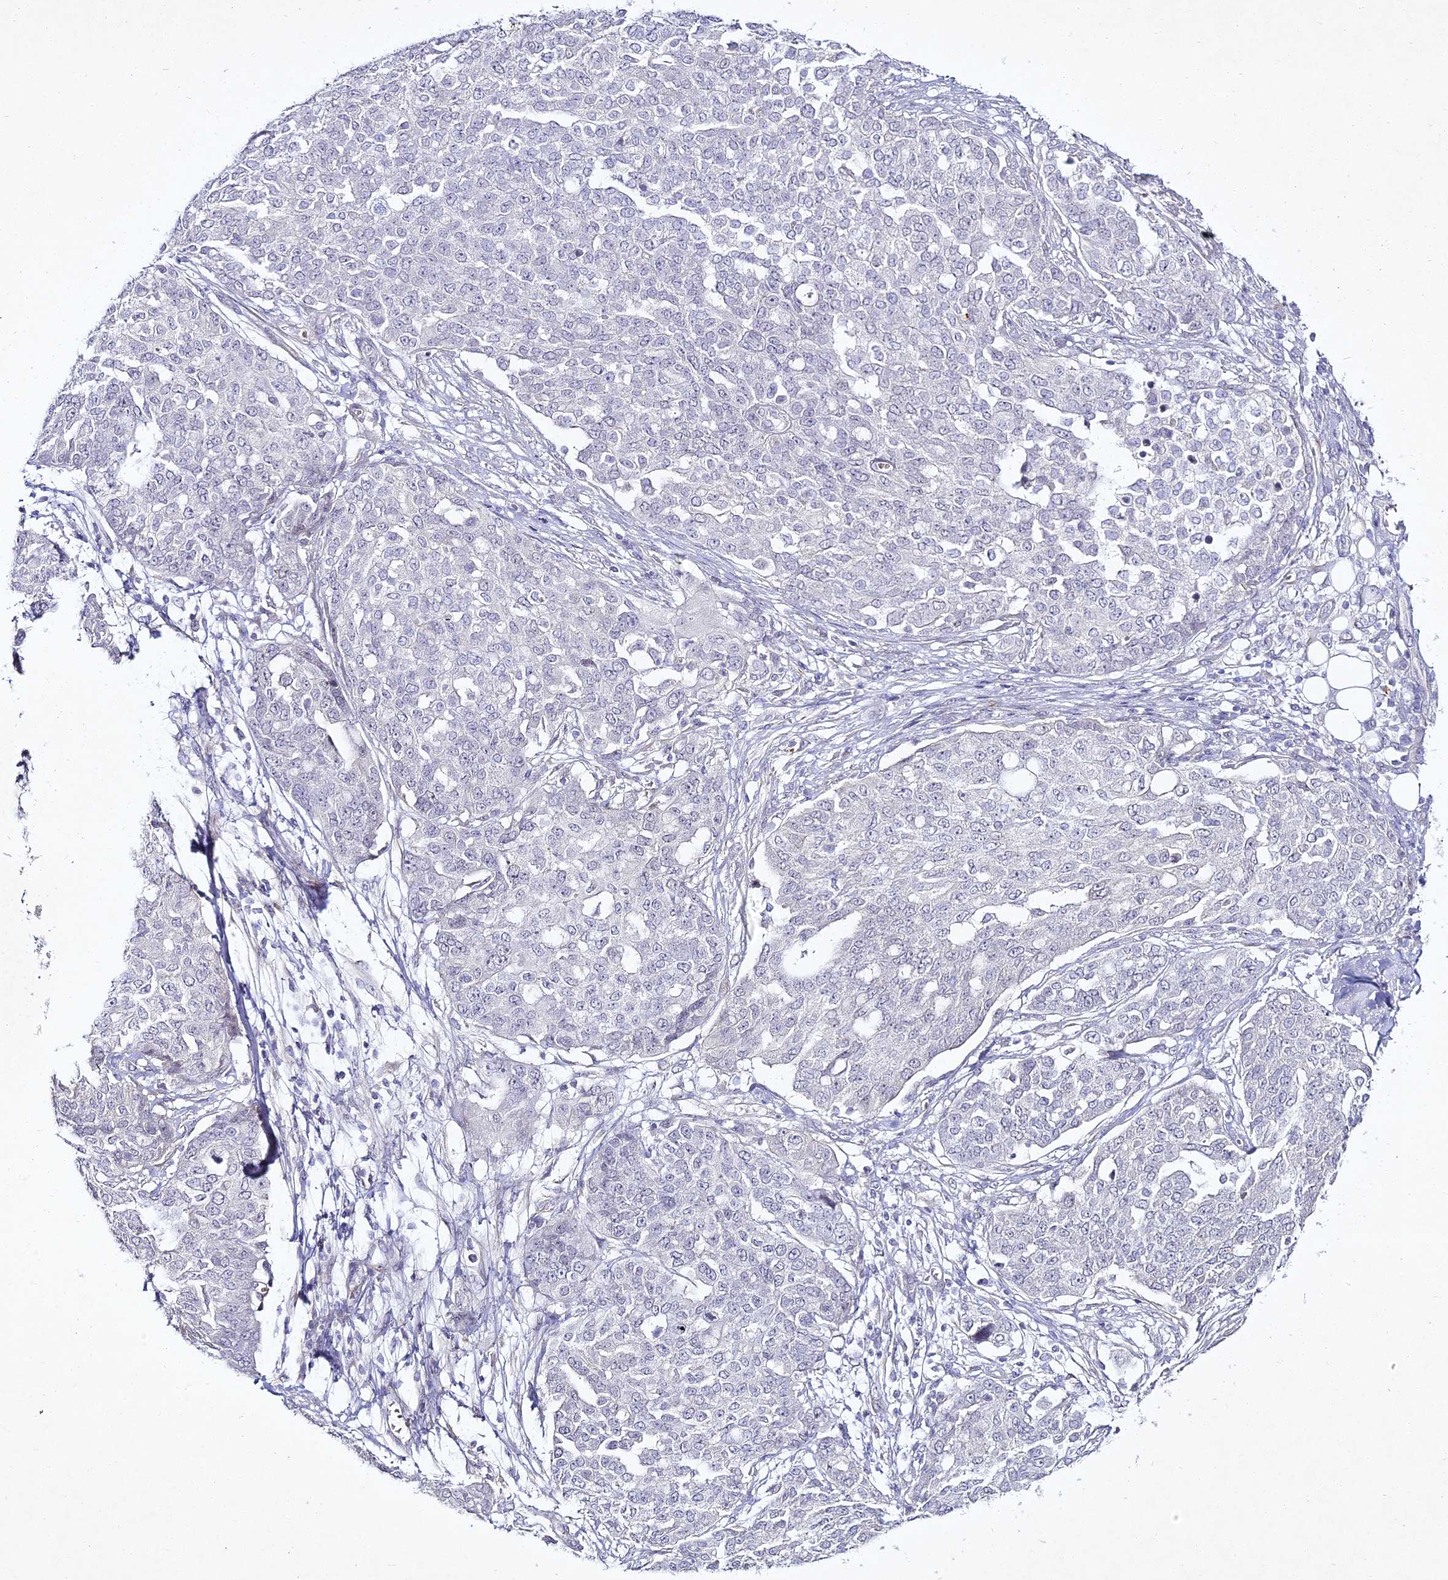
{"staining": {"intensity": "negative", "quantity": "none", "location": "none"}, "tissue": "ovarian cancer", "cell_type": "Tumor cells", "image_type": "cancer", "snomed": [{"axis": "morphology", "description": "Cystadenocarcinoma, serous, NOS"}, {"axis": "topography", "description": "Soft tissue"}, {"axis": "topography", "description": "Ovary"}], "caption": "A histopathology image of ovarian cancer stained for a protein shows no brown staining in tumor cells.", "gene": "ALPG", "patient": {"sex": "female", "age": 57}}